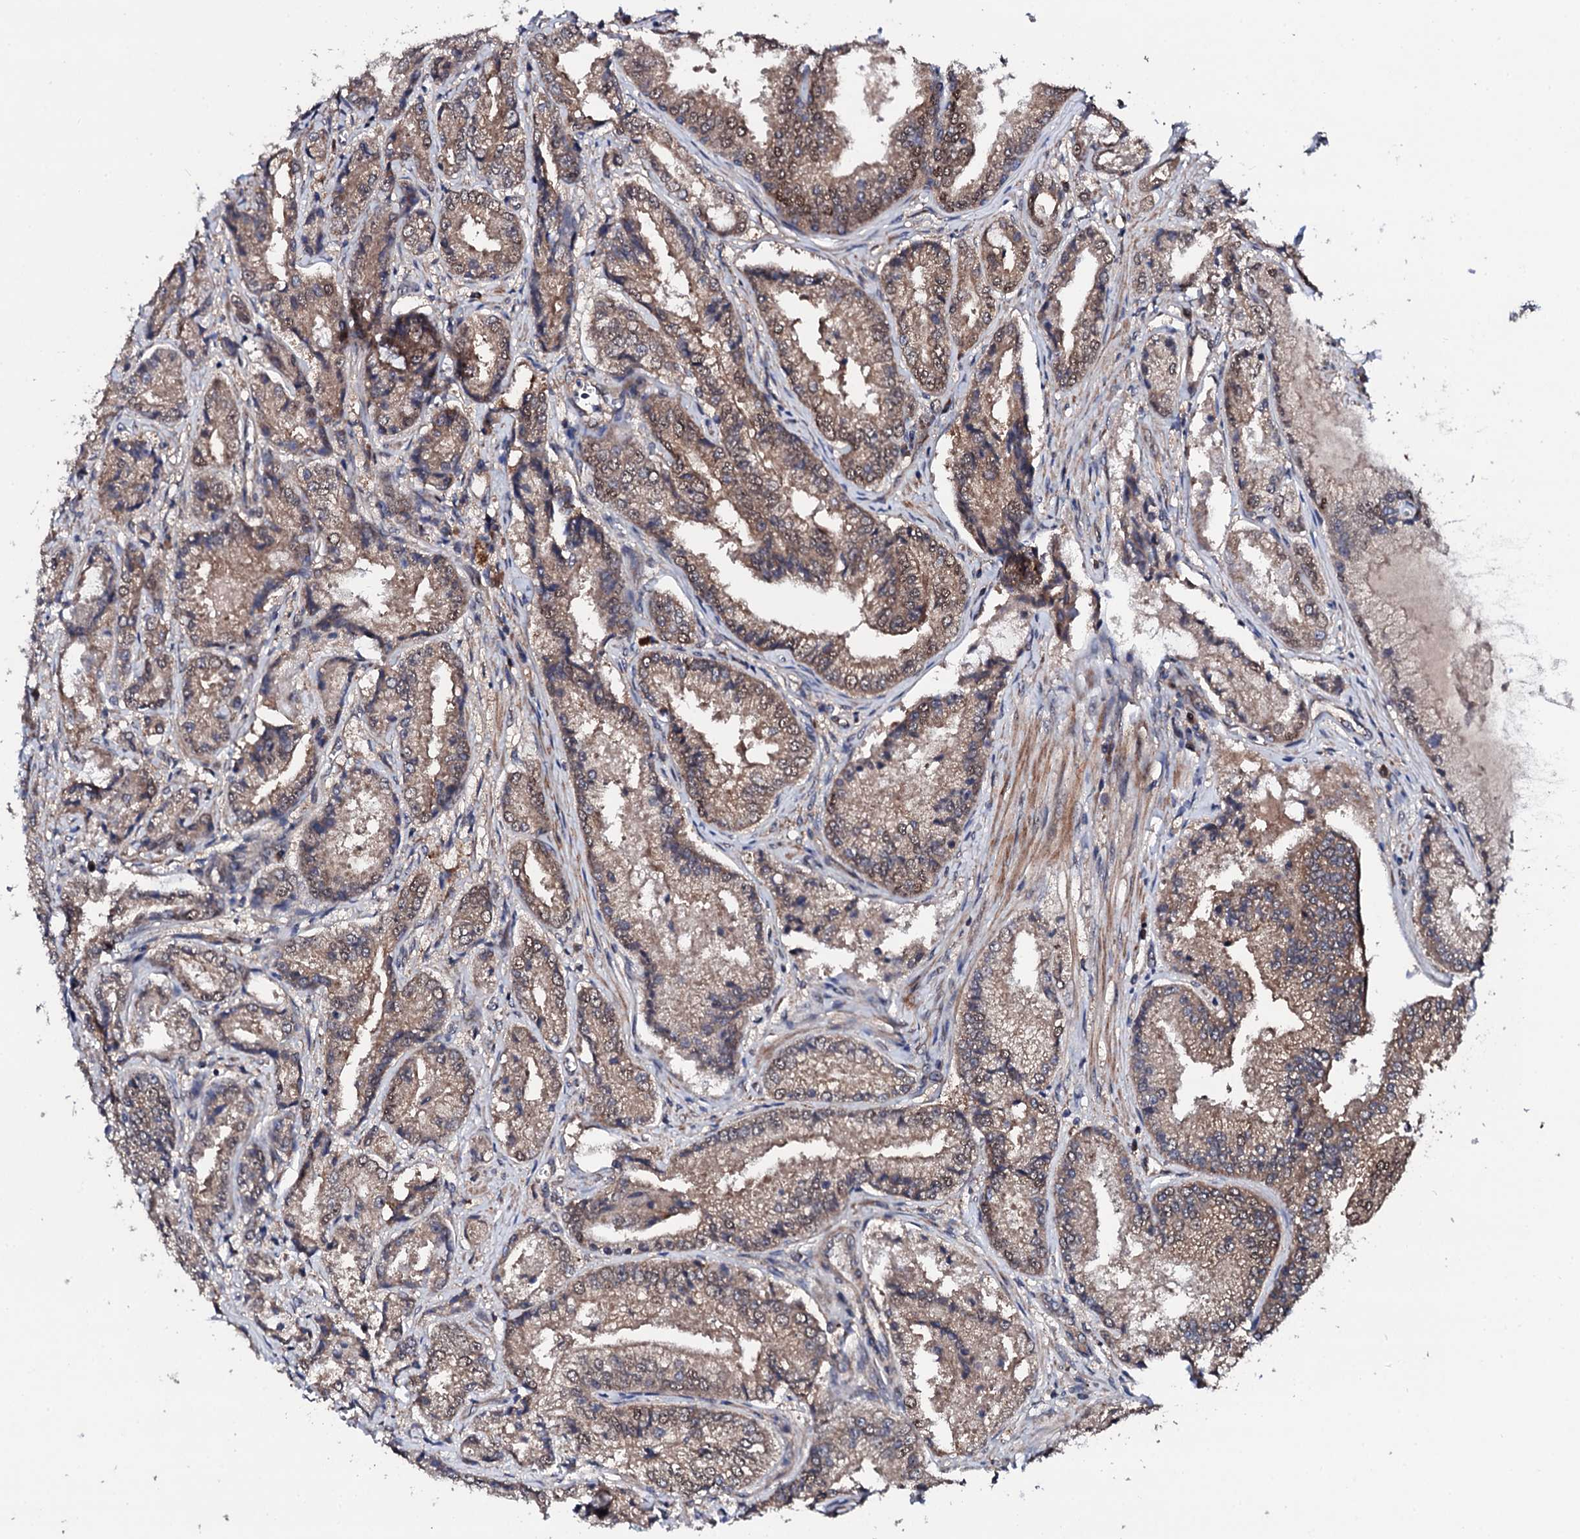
{"staining": {"intensity": "moderate", "quantity": ">75%", "location": "cytoplasmic/membranous,nuclear"}, "tissue": "prostate cancer", "cell_type": "Tumor cells", "image_type": "cancer", "snomed": [{"axis": "morphology", "description": "Adenocarcinoma, High grade"}, {"axis": "topography", "description": "Prostate"}], "caption": "Tumor cells demonstrate moderate cytoplasmic/membranous and nuclear staining in about >75% of cells in prostate cancer. (DAB IHC, brown staining for protein, blue staining for nuclei).", "gene": "IP6K1", "patient": {"sex": "male", "age": 72}}